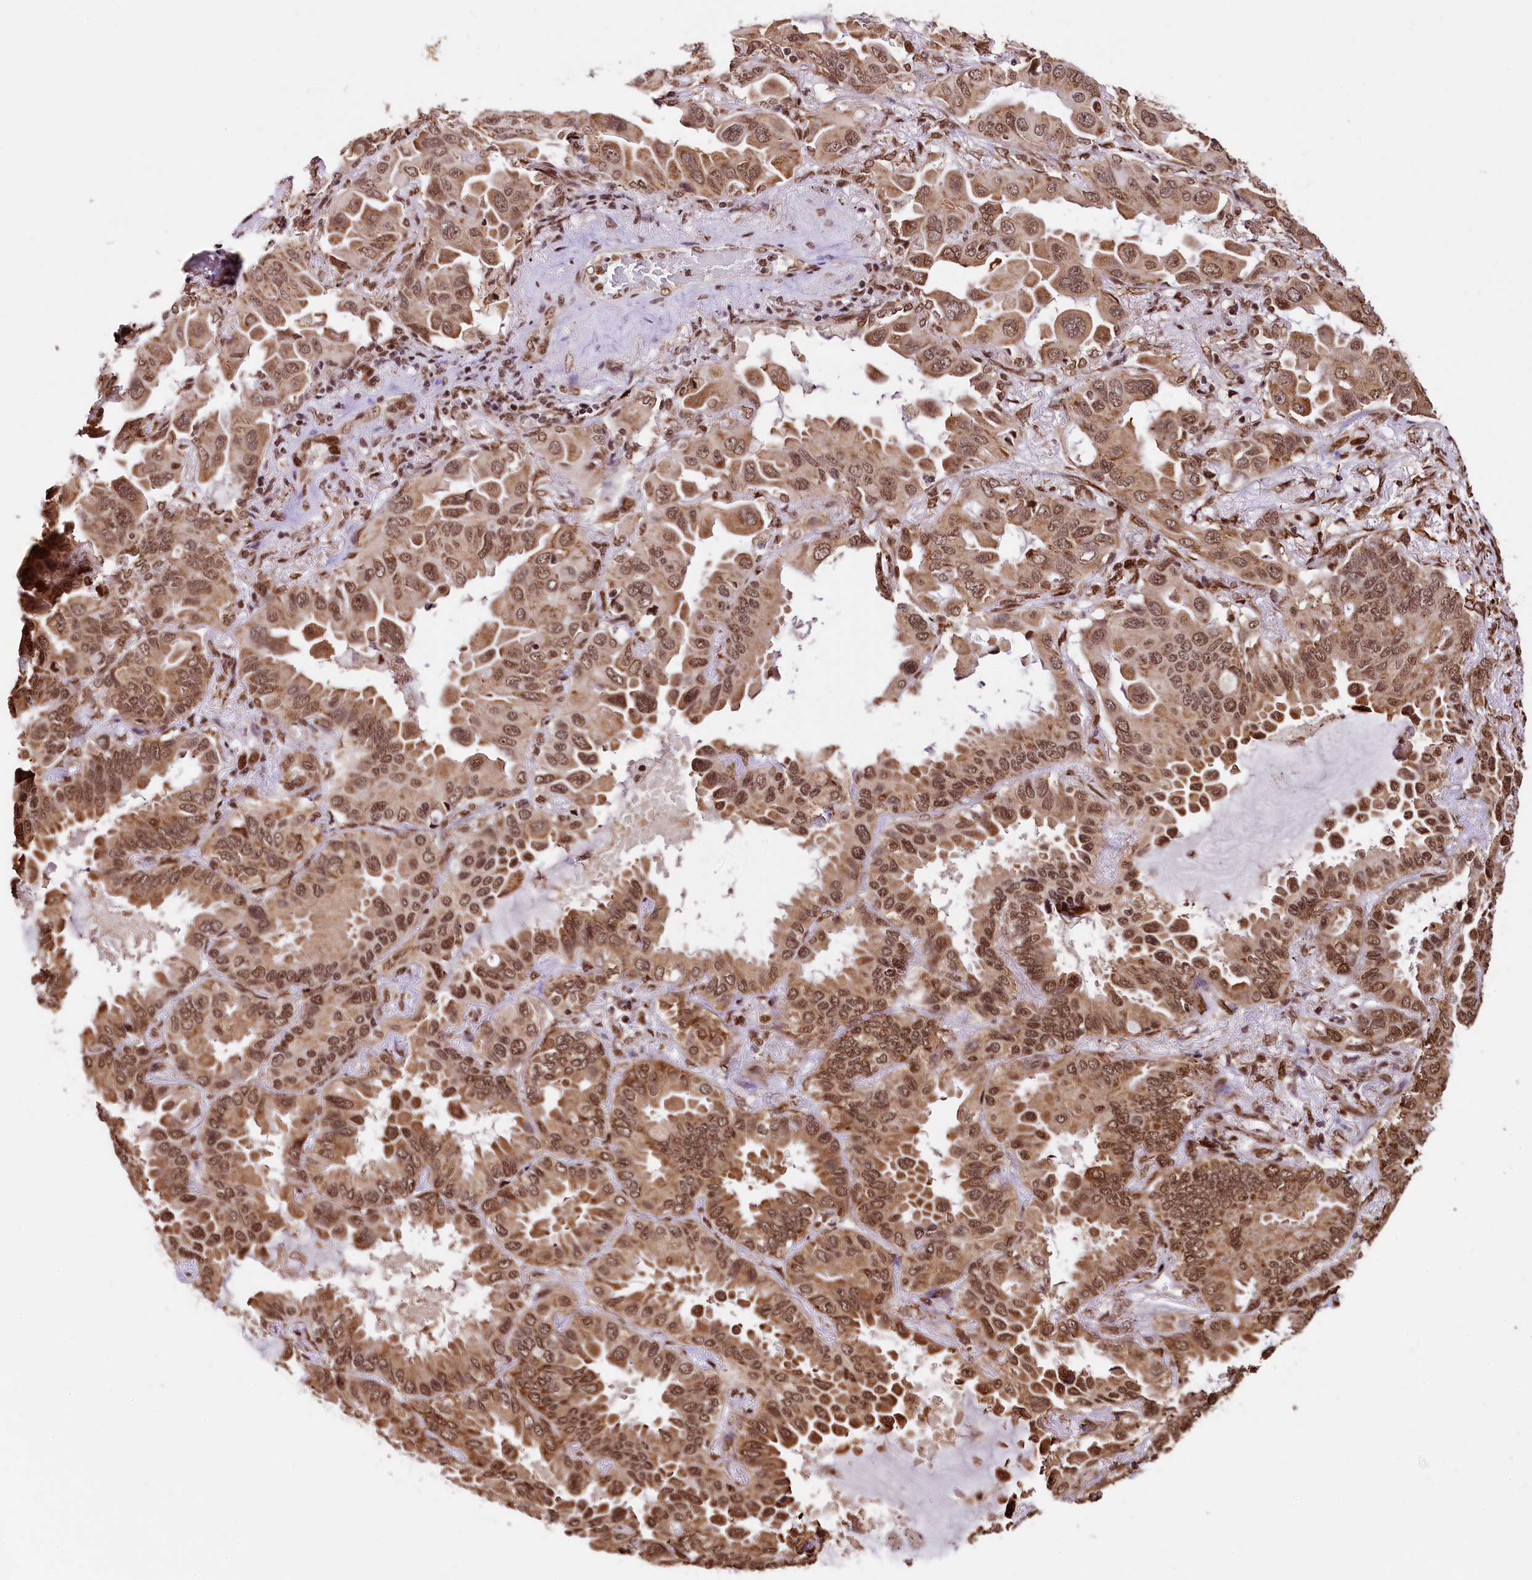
{"staining": {"intensity": "moderate", "quantity": ">75%", "location": "cytoplasmic/membranous,nuclear"}, "tissue": "lung cancer", "cell_type": "Tumor cells", "image_type": "cancer", "snomed": [{"axis": "morphology", "description": "Adenocarcinoma, NOS"}, {"axis": "topography", "description": "Lung"}], "caption": "The micrograph shows staining of lung cancer (adenocarcinoma), revealing moderate cytoplasmic/membranous and nuclear protein expression (brown color) within tumor cells. (DAB IHC with brightfield microscopy, high magnification).", "gene": "PDS5B", "patient": {"sex": "male", "age": 64}}